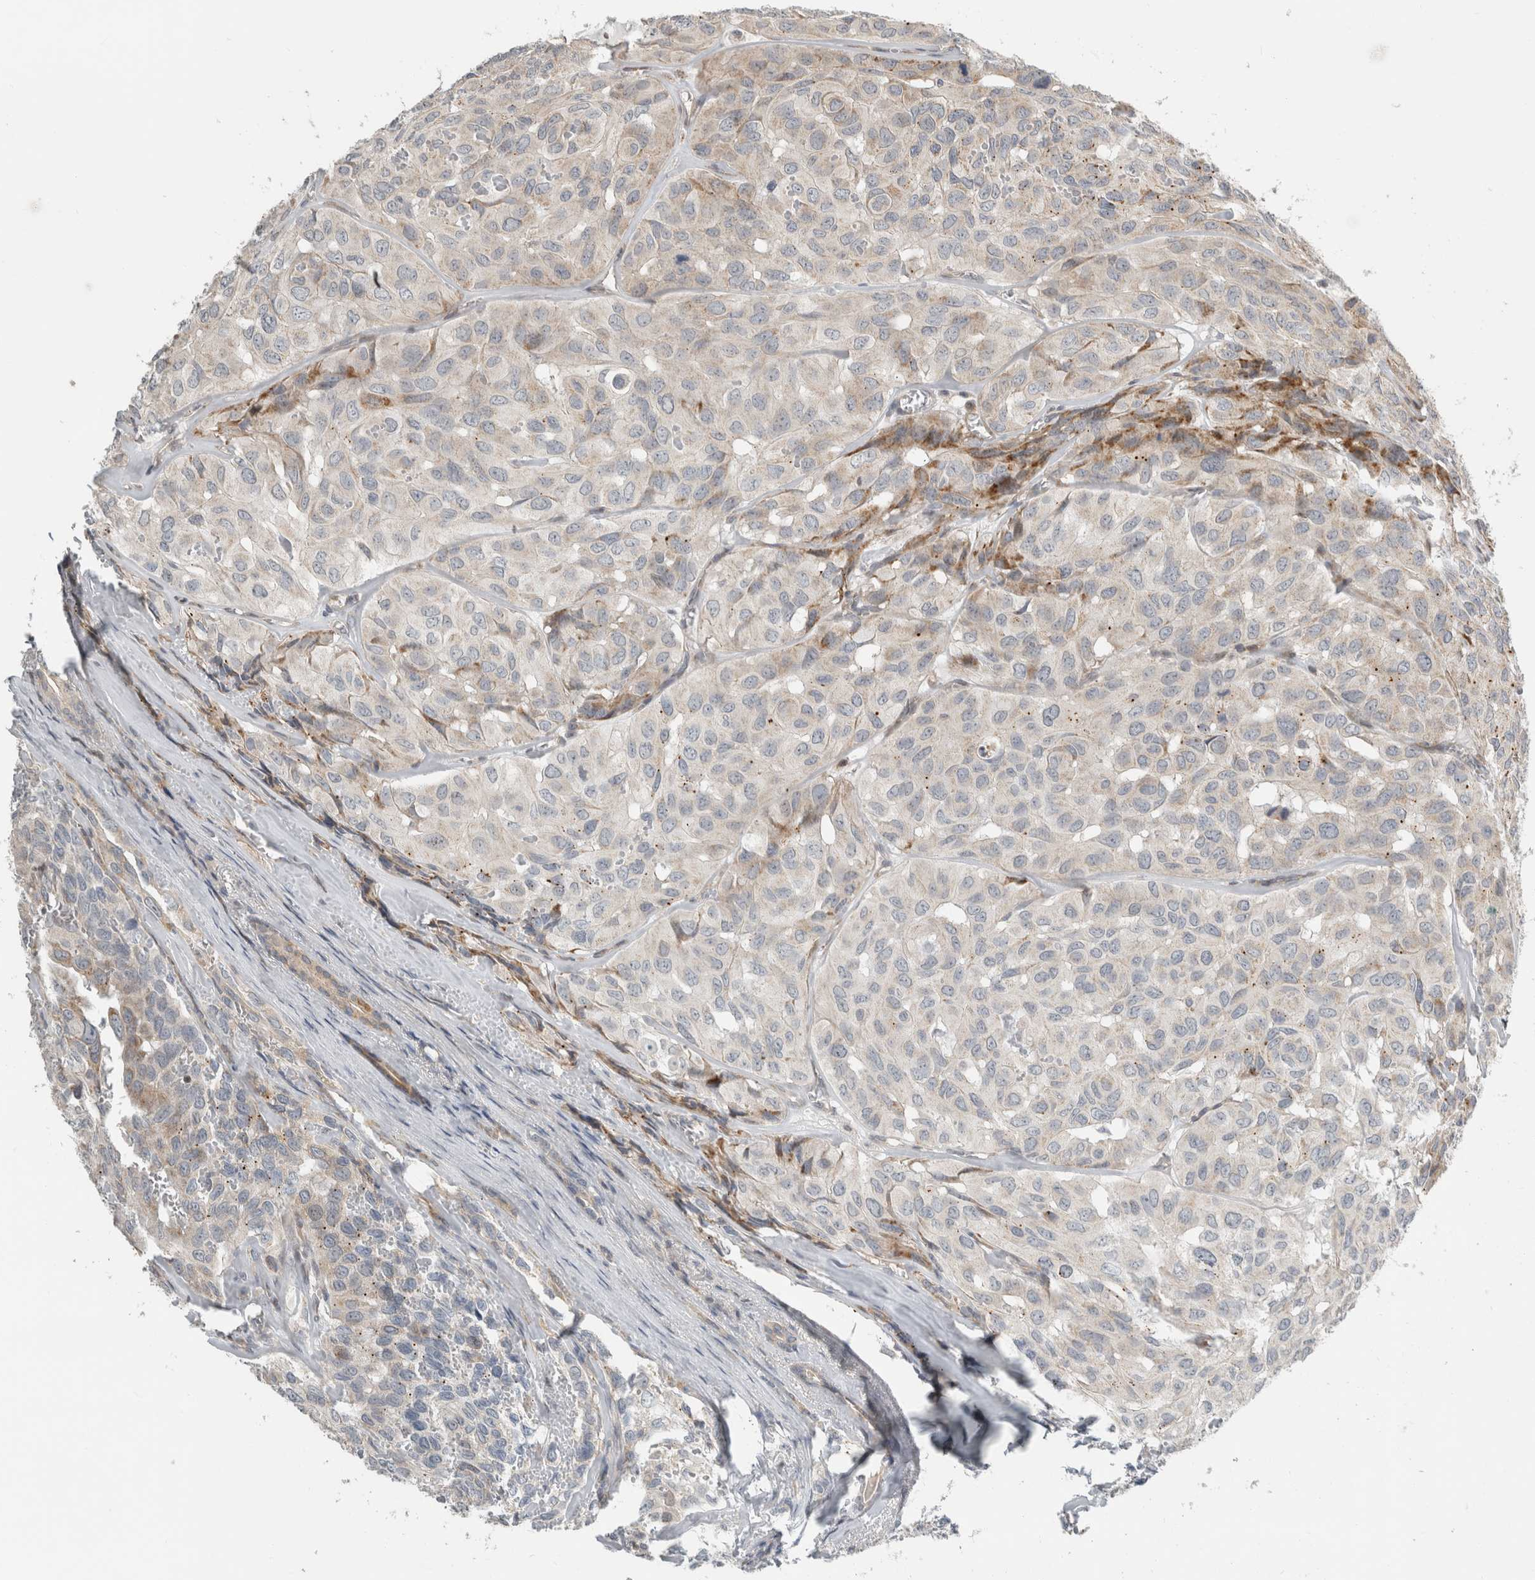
{"staining": {"intensity": "negative", "quantity": "none", "location": "none"}, "tissue": "head and neck cancer", "cell_type": "Tumor cells", "image_type": "cancer", "snomed": [{"axis": "morphology", "description": "Adenocarcinoma, NOS"}, {"axis": "topography", "description": "Salivary gland, NOS"}, {"axis": "topography", "description": "Head-Neck"}], "caption": "Immunohistochemical staining of head and neck cancer exhibits no significant staining in tumor cells. The staining was performed using DAB to visualize the protein expression in brown, while the nuclei were stained in blue with hematoxylin (Magnification: 20x).", "gene": "KPNA5", "patient": {"sex": "female", "age": 76}}